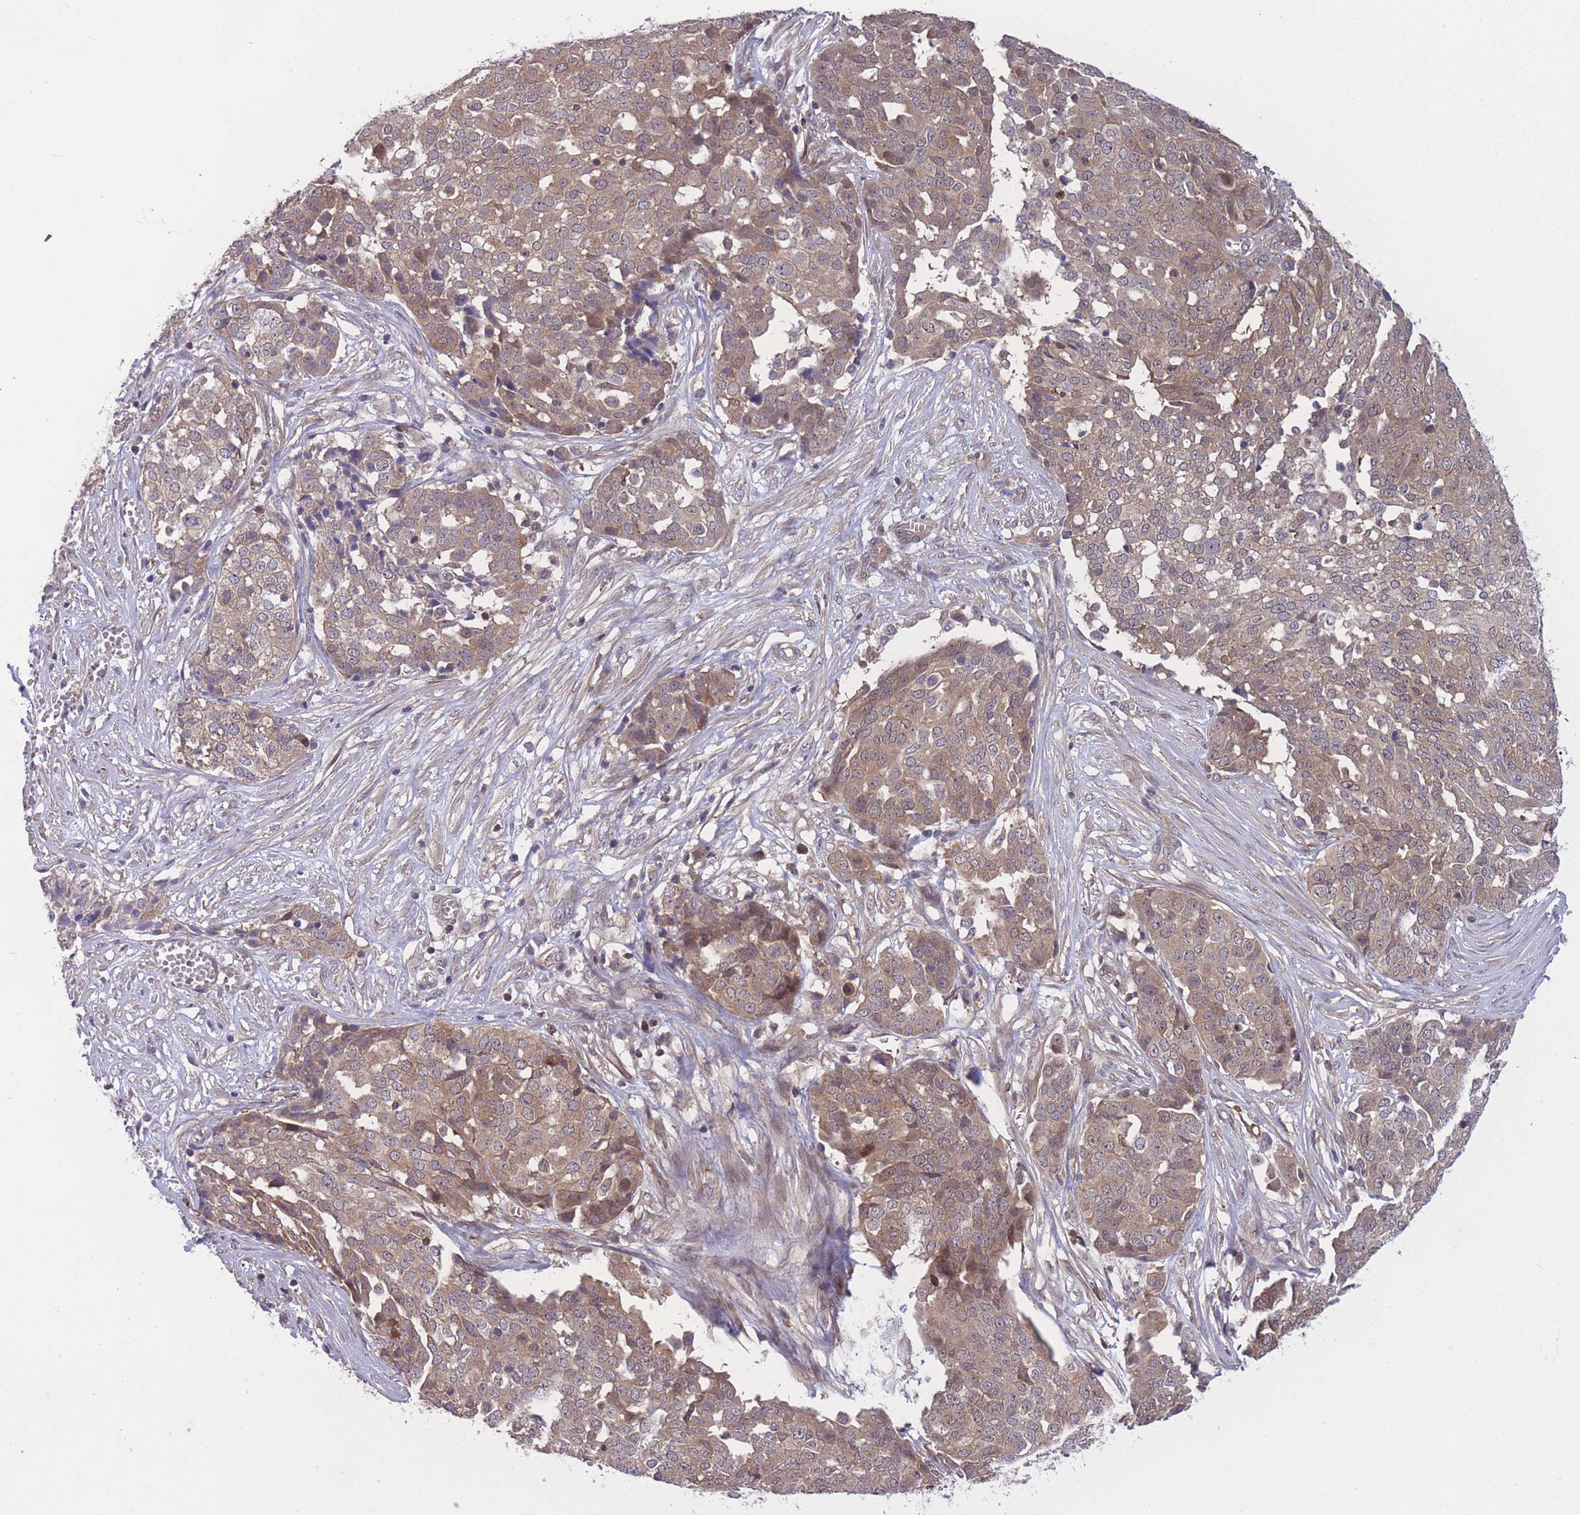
{"staining": {"intensity": "moderate", "quantity": ">75%", "location": "cytoplasmic/membranous"}, "tissue": "ovarian cancer", "cell_type": "Tumor cells", "image_type": "cancer", "snomed": [{"axis": "morphology", "description": "Cystadenocarcinoma, serous, NOS"}, {"axis": "topography", "description": "Soft tissue"}, {"axis": "topography", "description": "Ovary"}], "caption": "IHC staining of ovarian cancer, which shows medium levels of moderate cytoplasmic/membranous positivity in about >75% of tumor cells indicating moderate cytoplasmic/membranous protein expression. The staining was performed using DAB (3,3'-diaminobenzidine) (brown) for protein detection and nuclei were counterstained in hematoxylin (blue).", "gene": "UBE2N", "patient": {"sex": "female", "age": 57}}